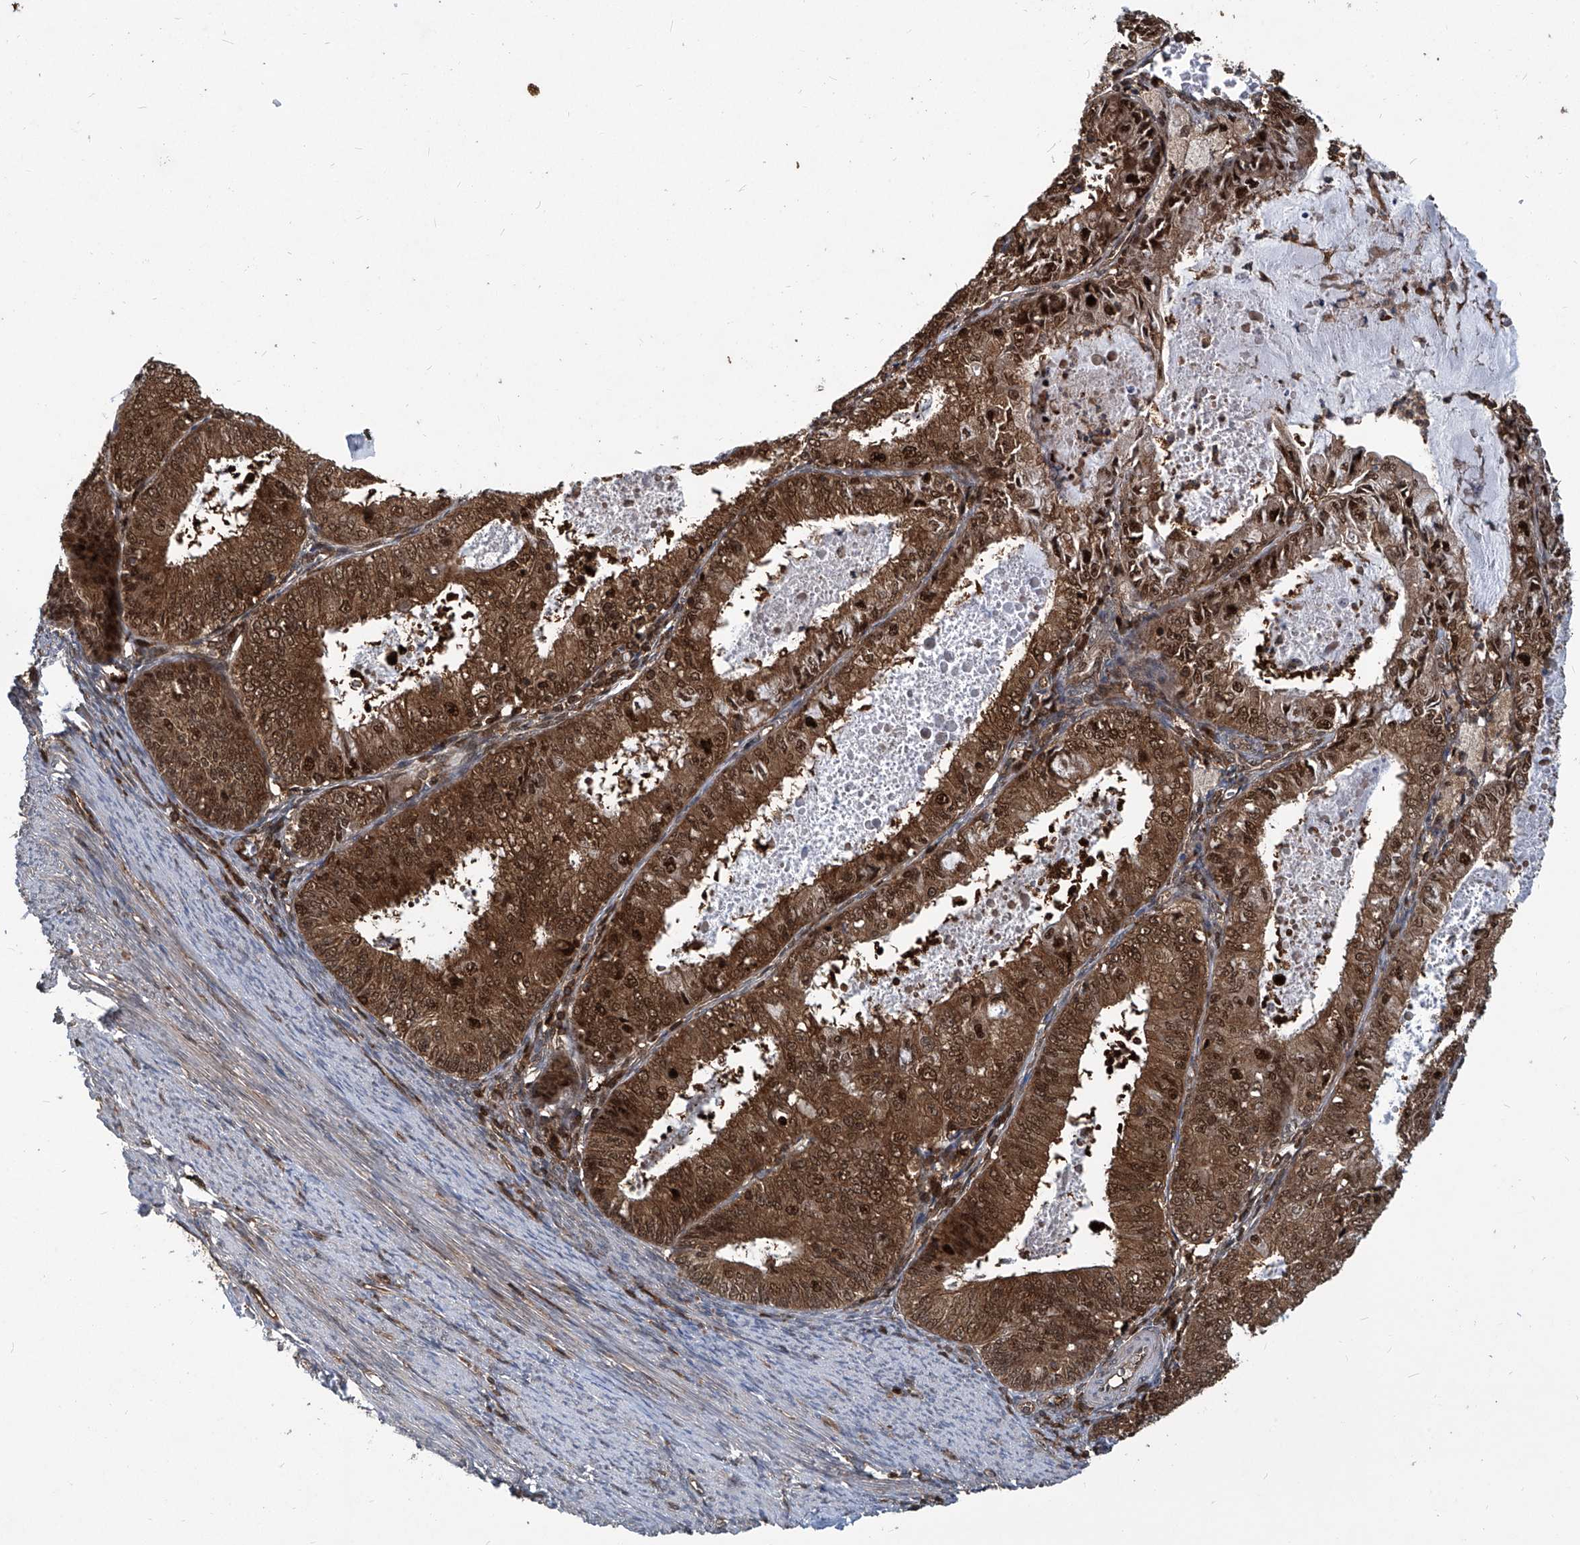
{"staining": {"intensity": "strong", "quantity": ">75%", "location": "cytoplasmic/membranous,nuclear"}, "tissue": "endometrial cancer", "cell_type": "Tumor cells", "image_type": "cancer", "snomed": [{"axis": "morphology", "description": "Adenocarcinoma, NOS"}, {"axis": "topography", "description": "Endometrium"}], "caption": "Endometrial cancer (adenocarcinoma) tissue demonstrates strong cytoplasmic/membranous and nuclear staining in approximately >75% of tumor cells Using DAB (brown) and hematoxylin (blue) stains, captured at high magnification using brightfield microscopy.", "gene": "PSMB1", "patient": {"sex": "female", "age": 57}}